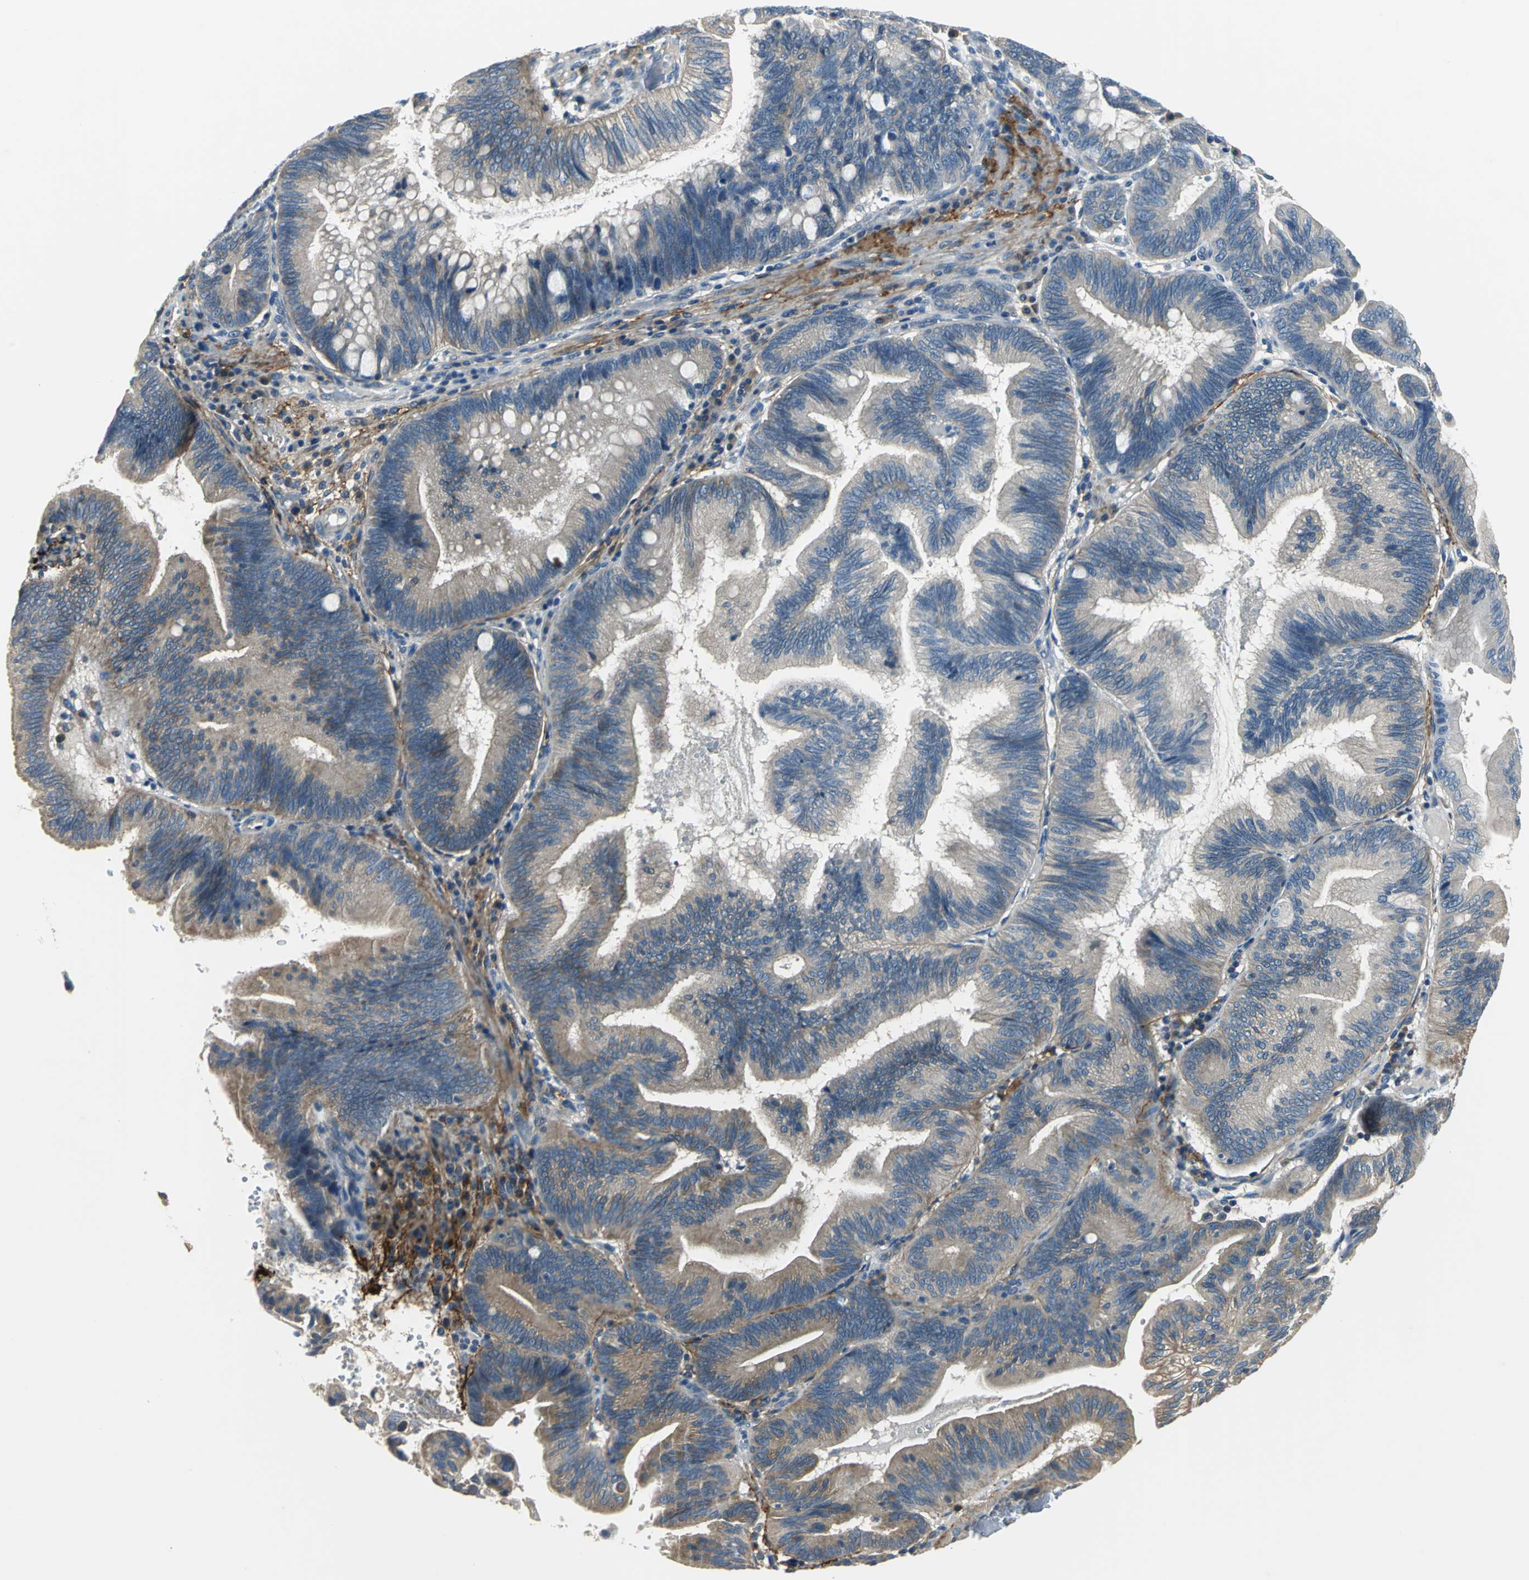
{"staining": {"intensity": "moderate", "quantity": "25%-75%", "location": "cytoplasmic/membranous"}, "tissue": "pancreatic cancer", "cell_type": "Tumor cells", "image_type": "cancer", "snomed": [{"axis": "morphology", "description": "Adenocarcinoma, NOS"}, {"axis": "topography", "description": "Pancreas"}], "caption": "A high-resolution image shows IHC staining of pancreatic adenocarcinoma, which displays moderate cytoplasmic/membranous staining in about 25%-75% of tumor cells.", "gene": "SLC16A7", "patient": {"sex": "male", "age": 82}}